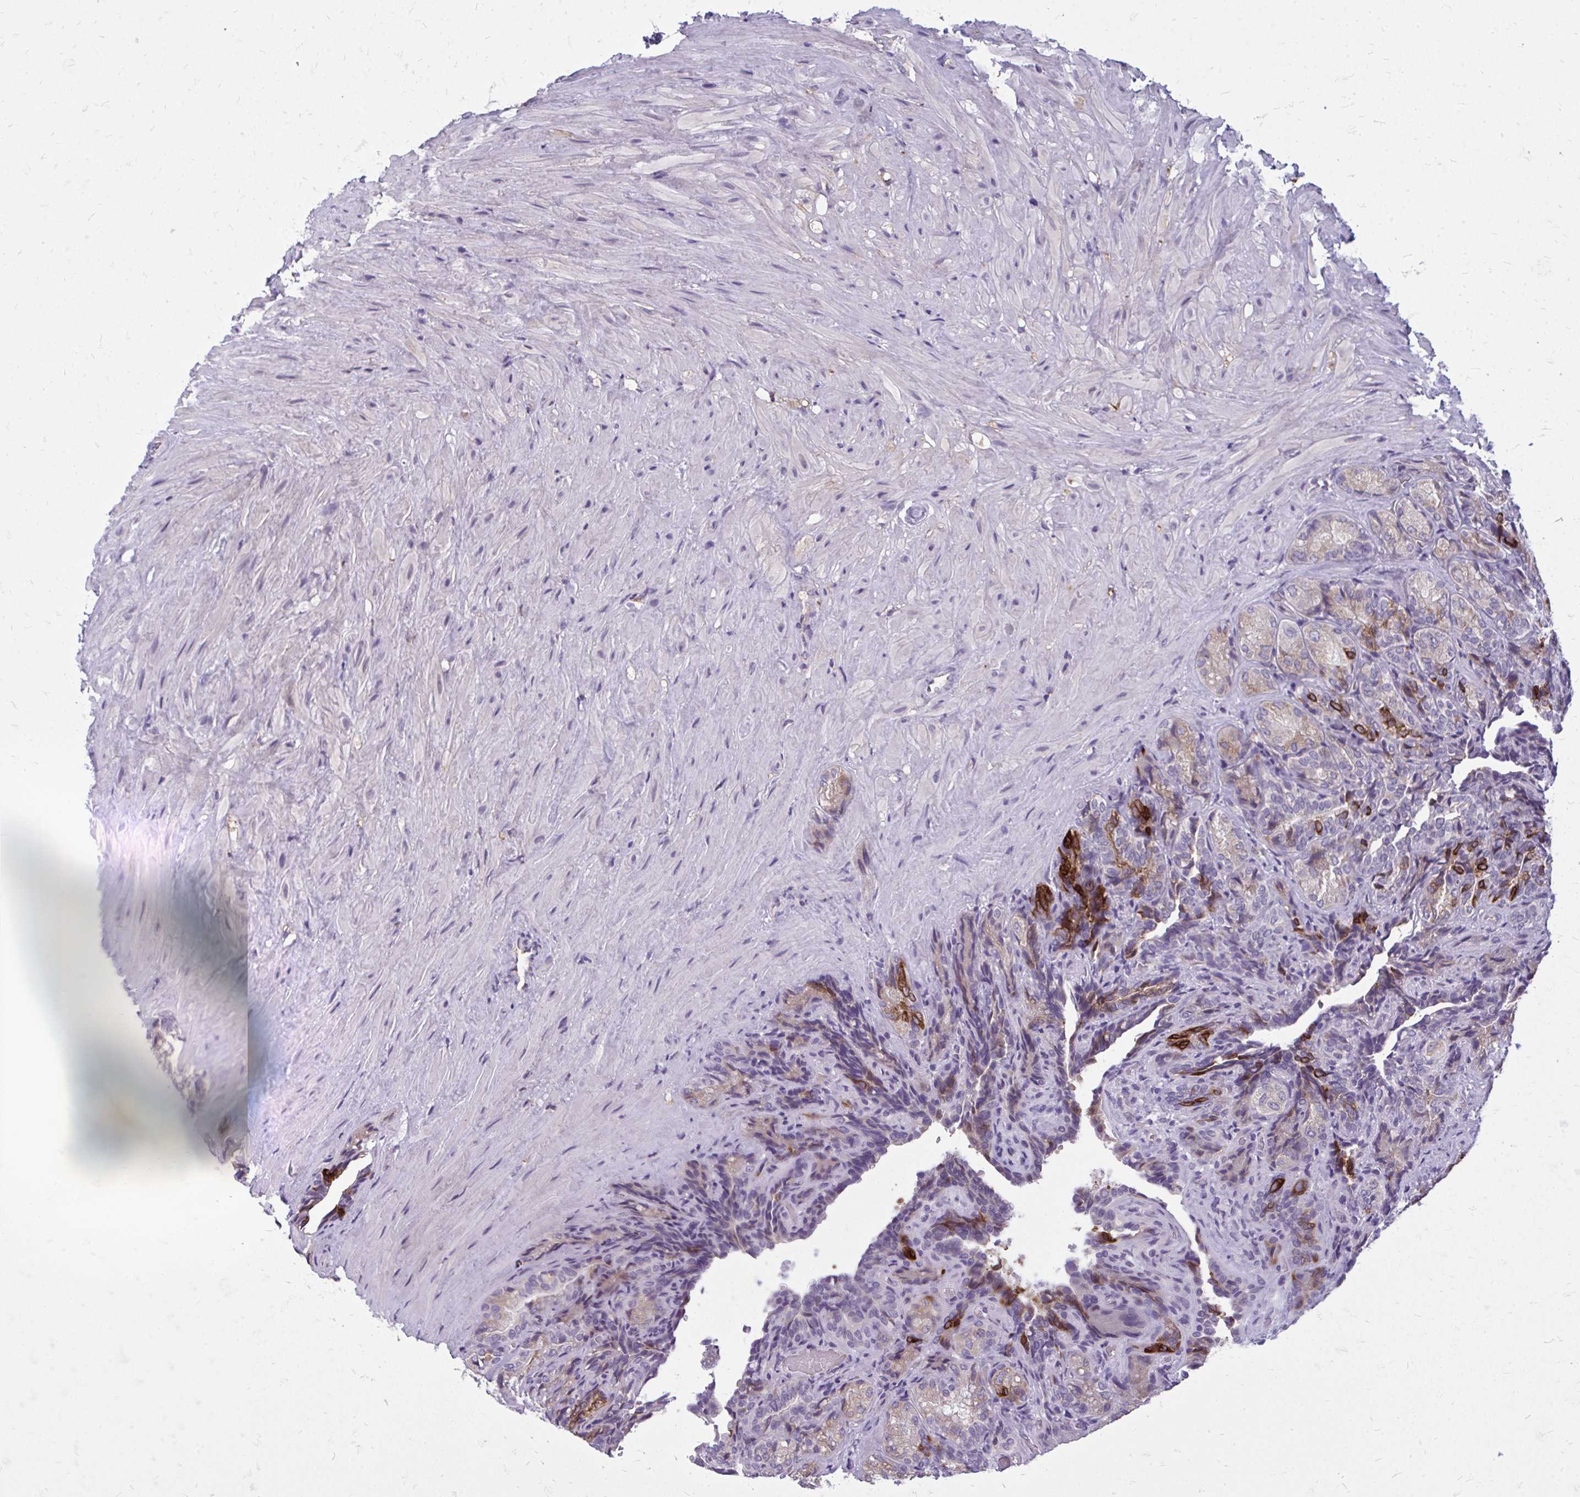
{"staining": {"intensity": "weak", "quantity": "25%-75%", "location": "cytoplasmic/membranous"}, "tissue": "seminal vesicle", "cell_type": "Glandular cells", "image_type": "normal", "snomed": [{"axis": "morphology", "description": "Normal tissue, NOS"}, {"axis": "topography", "description": "Seminal veicle"}], "caption": "A high-resolution image shows IHC staining of unremarkable seminal vesicle, which reveals weak cytoplasmic/membranous positivity in approximately 25%-75% of glandular cells.", "gene": "ACSL5", "patient": {"sex": "male", "age": 68}}